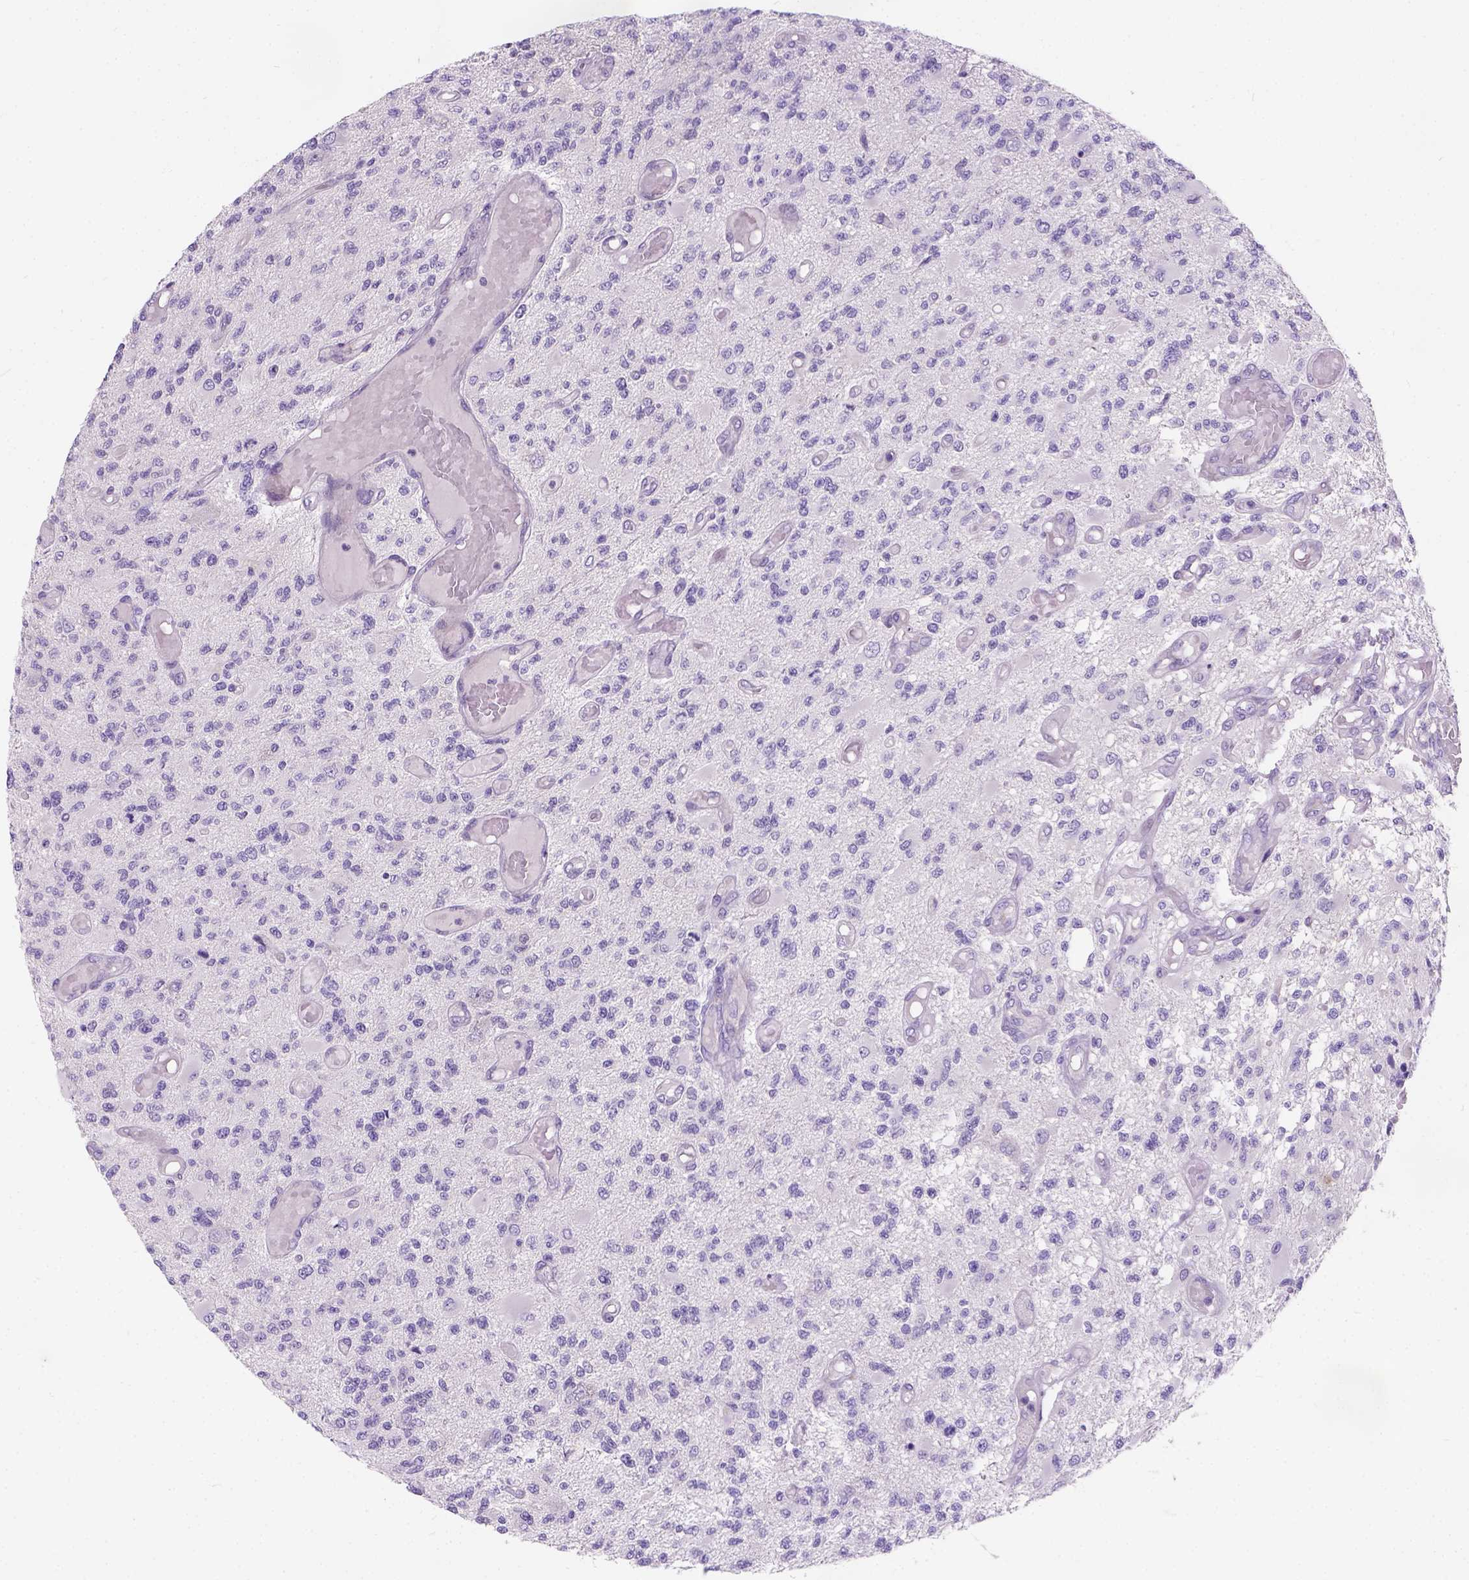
{"staining": {"intensity": "negative", "quantity": "none", "location": "none"}, "tissue": "glioma", "cell_type": "Tumor cells", "image_type": "cancer", "snomed": [{"axis": "morphology", "description": "Glioma, malignant, High grade"}, {"axis": "topography", "description": "Brain"}], "caption": "Immunohistochemical staining of human malignant glioma (high-grade) reveals no significant staining in tumor cells. The staining is performed using DAB brown chromogen with nuclei counter-stained in using hematoxylin.", "gene": "C20orf144", "patient": {"sex": "female", "age": 63}}